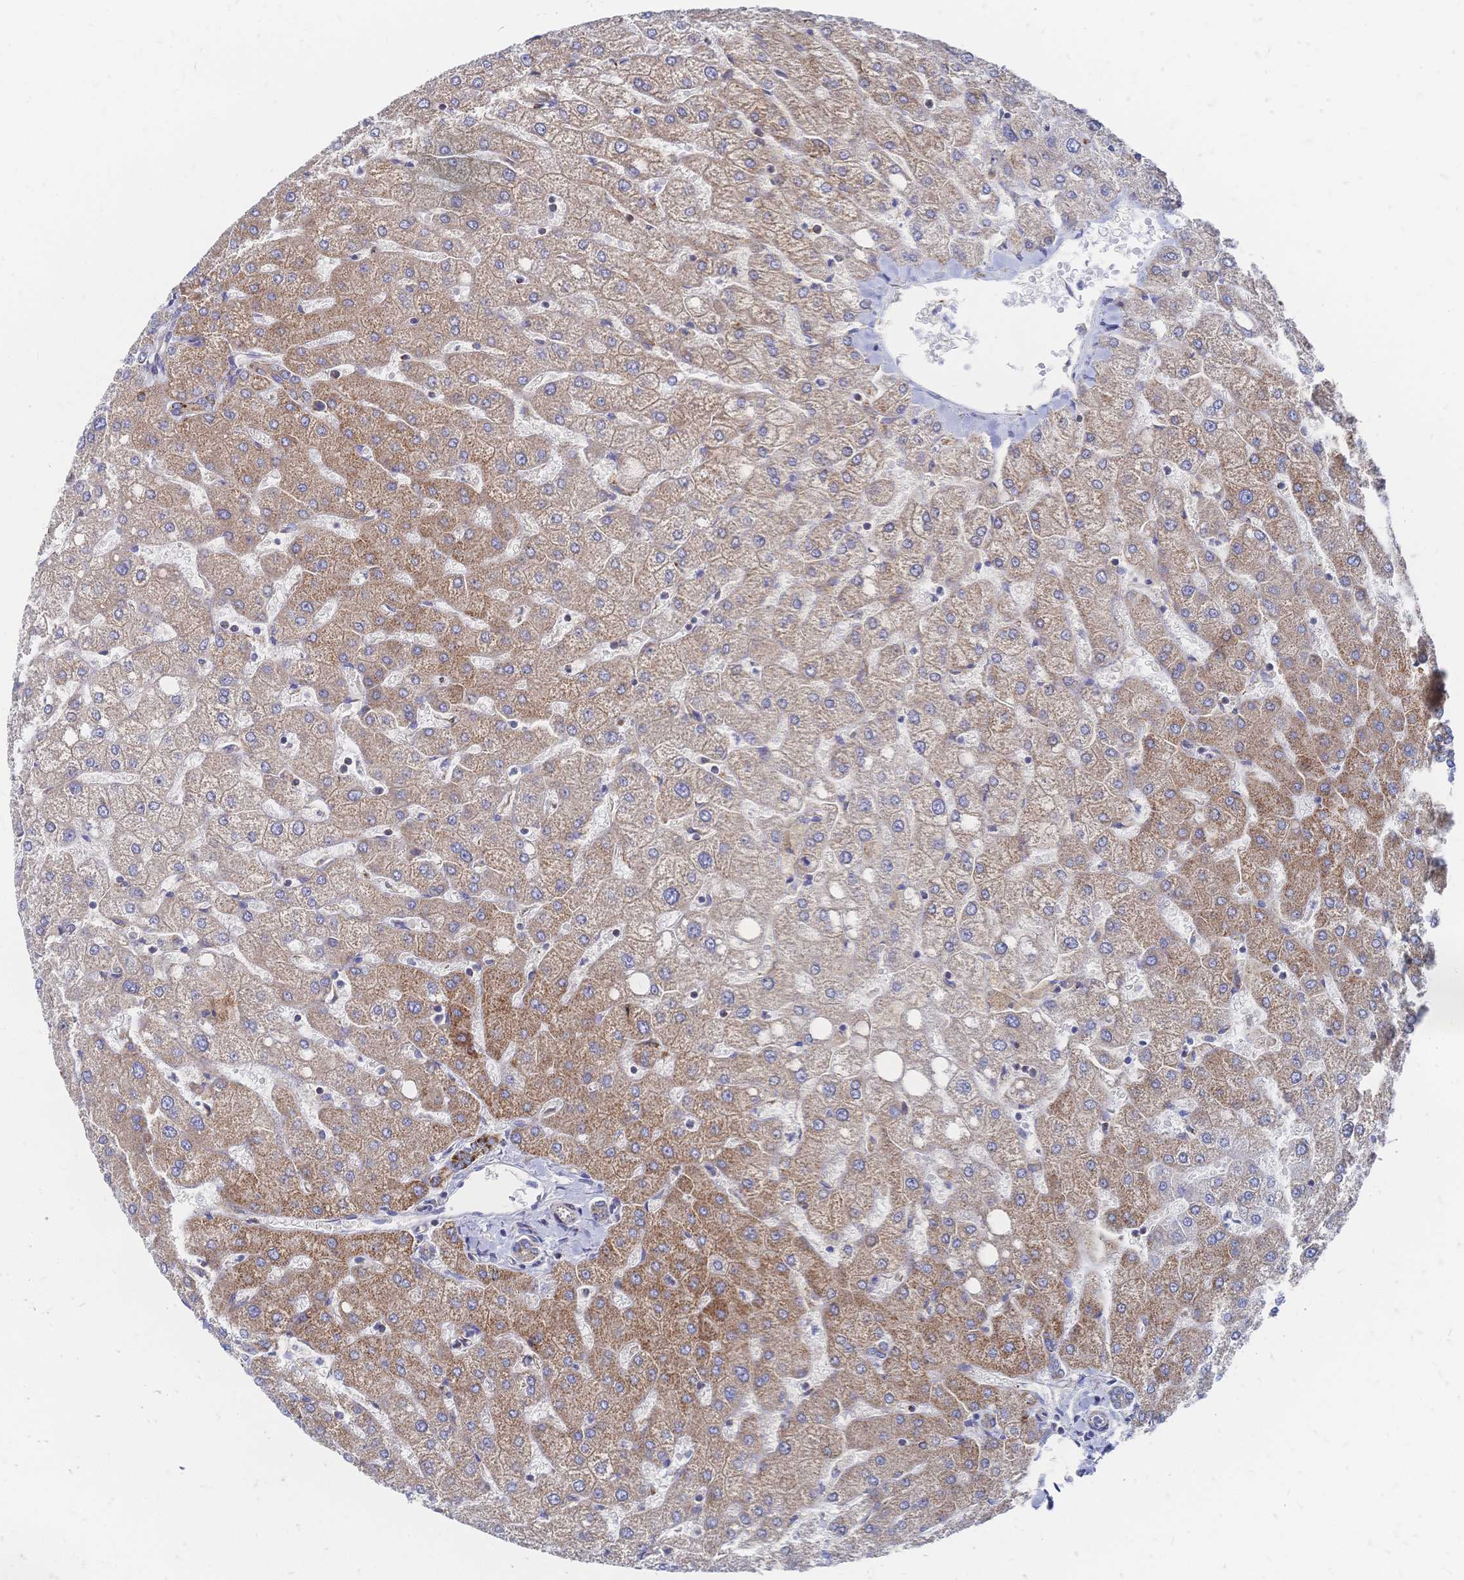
{"staining": {"intensity": "moderate", "quantity": "<25%", "location": "cytoplasmic/membranous"}, "tissue": "liver", "cell_type": "Cholangiocytes", "image_type": "normal", "snomed": [{"axis": "morphology", "description": "Normal tissue, NOS"}, {"axis": "topography", "description": "Liver"}], "caption": "A high-resolution micrograph shows immunohistochemistry (IHC) staining of unremarkable liver, which reveals moderate cytoplasmic/membranous staining in about <25% of cholangiocytes. The protein of interest is shown in brown color, while the nuclei are stained blue.", "gene": "SORBS1", "patient": {"sex": "female", "age": 54}}